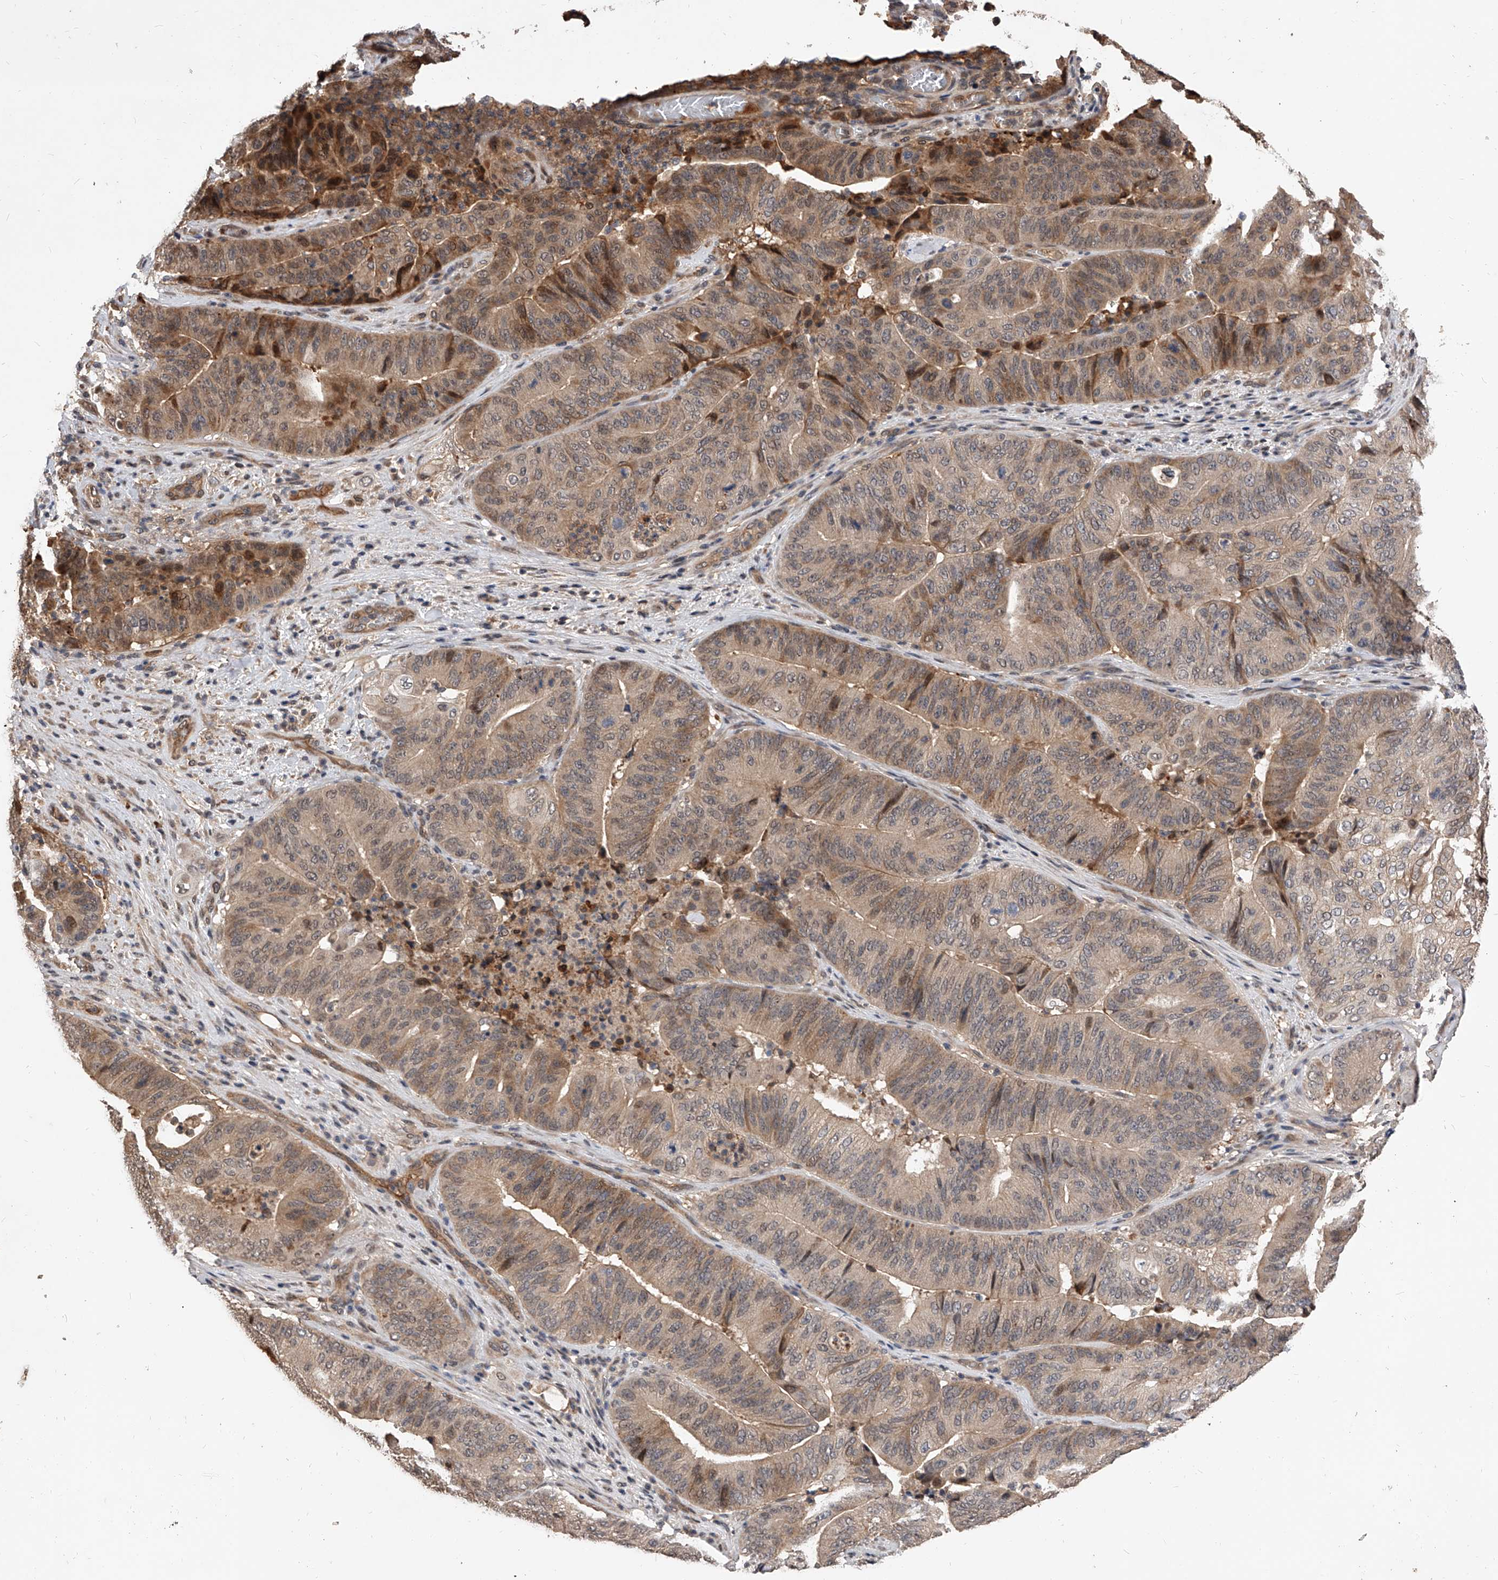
{"staining": {"intensity": "moderate", "quantity": ">75%", "location": "cytoplasmic/membranous,nuclear"}, "tissue": "pancreatic cancer", "cell_type": "Tumor cells", "image_type": "cancer", "snomed": [{"axis": "morphology", "description": "Adenocarcinoma, NOS"}, {"axis": "topography", "description": "Pancreas"}], "caption": "Tumor cells demonstrate moderate cytoplasmic/membranous and nuclear positivity in about >75% of cells in adenocarcinoma (pancreatic). The protein is stained brown, and the nuclei are stained in blue (DAB IHC with brightfield microscopy, high magnification).", "gene": "CFAP410", "patient": {"sex": "female", "age": 77}}